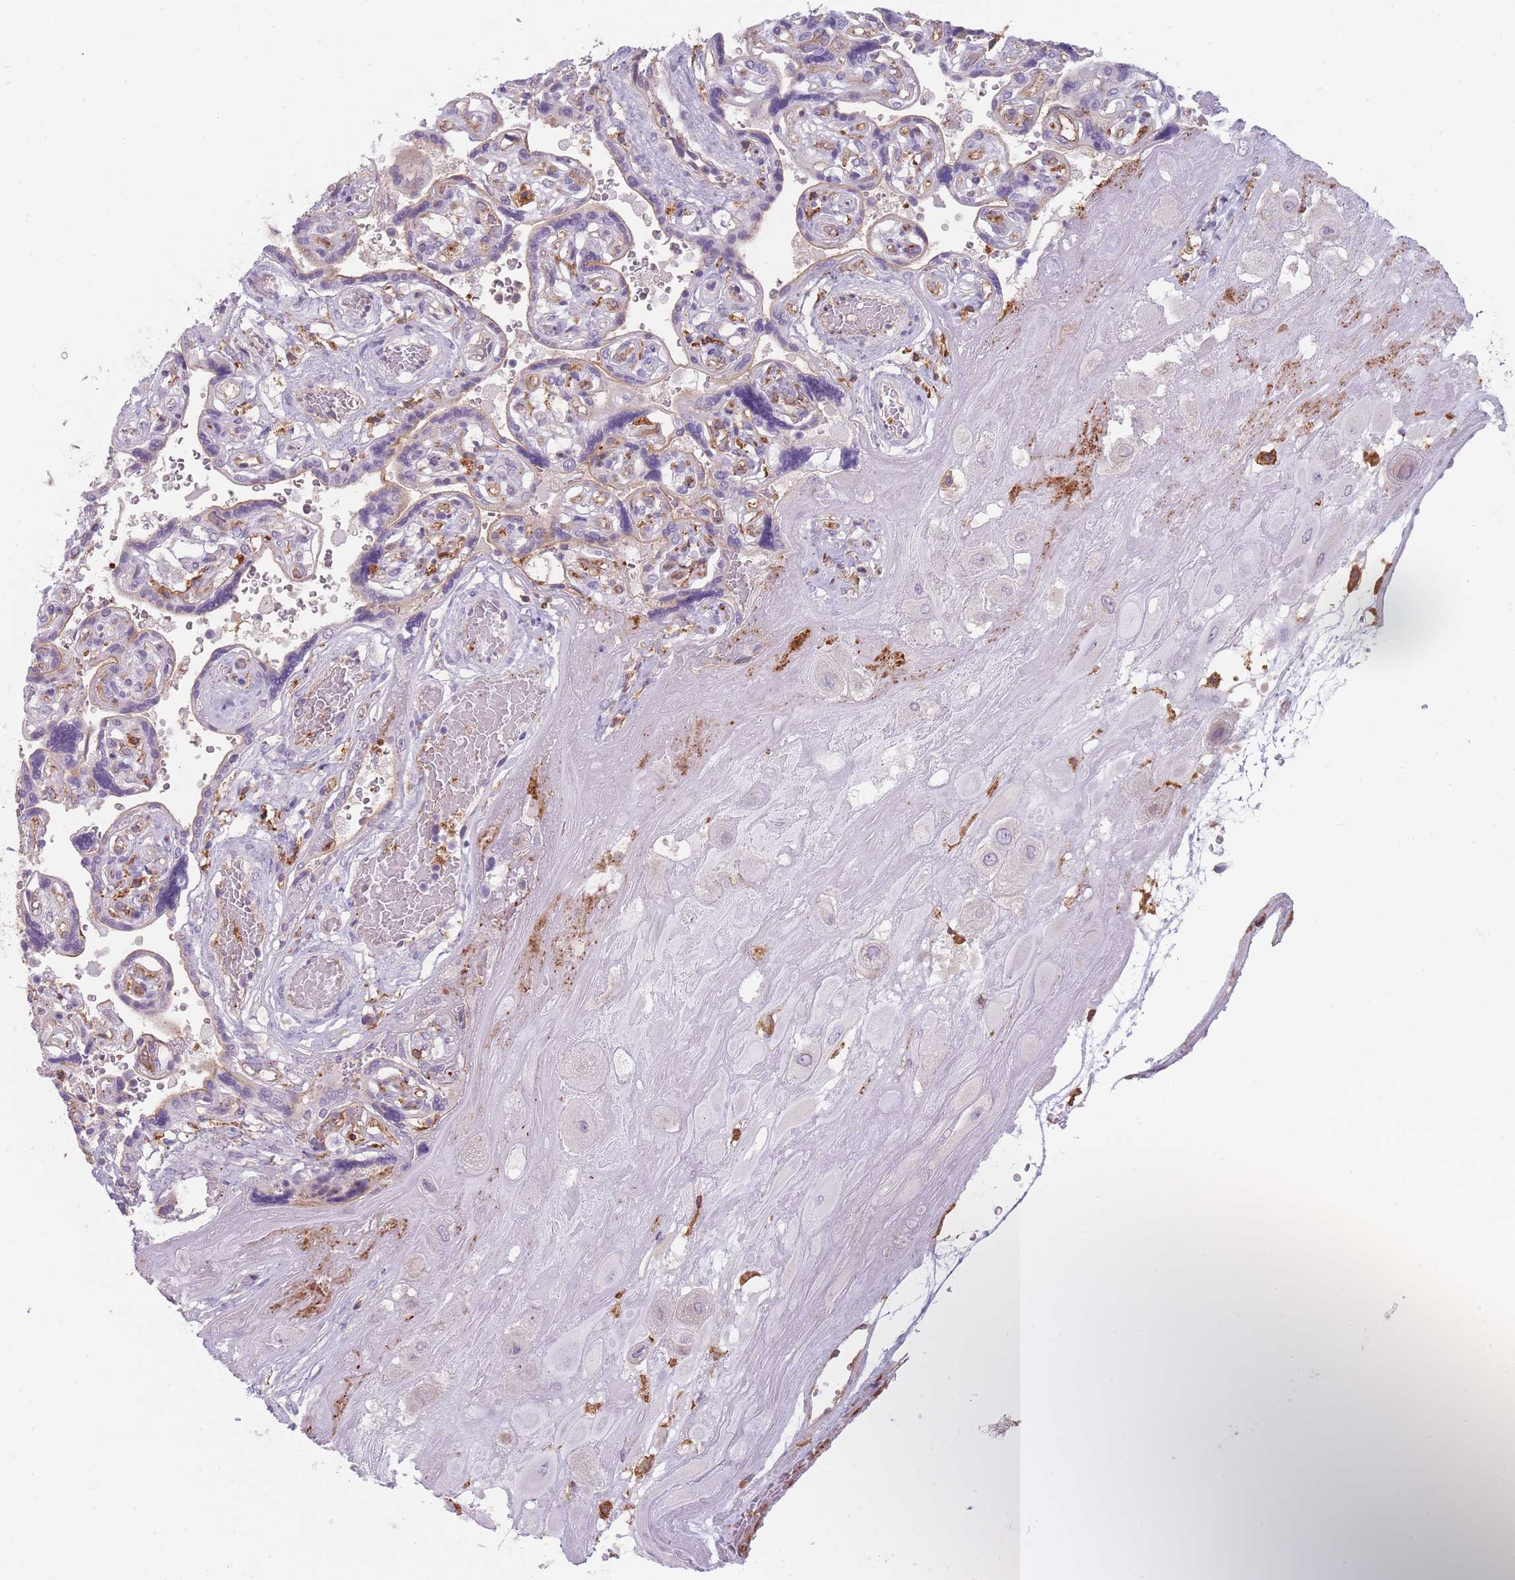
{"staining": {"intensity": "negative", "quantity": "none", "location": "none"}, "tissue": "placenta", "cell_type": "Decidual cells", "image_type": "normal", "snomed": [{"axis": "morphology", "description": "Normal tissue, NOS"}, {"axis": "topography", "description": "Placenta"}], "caption": "The IHC photomicrograph has no significant staining in decidual cells of placenta. The staining was performed using DAB to visualize the protein expression in brown, while the nuclei were stained in blue with hematoxylin (Magnification: 20x).", "gene": "CD300LF", "patient": {"sex": "female", "age": 32}}